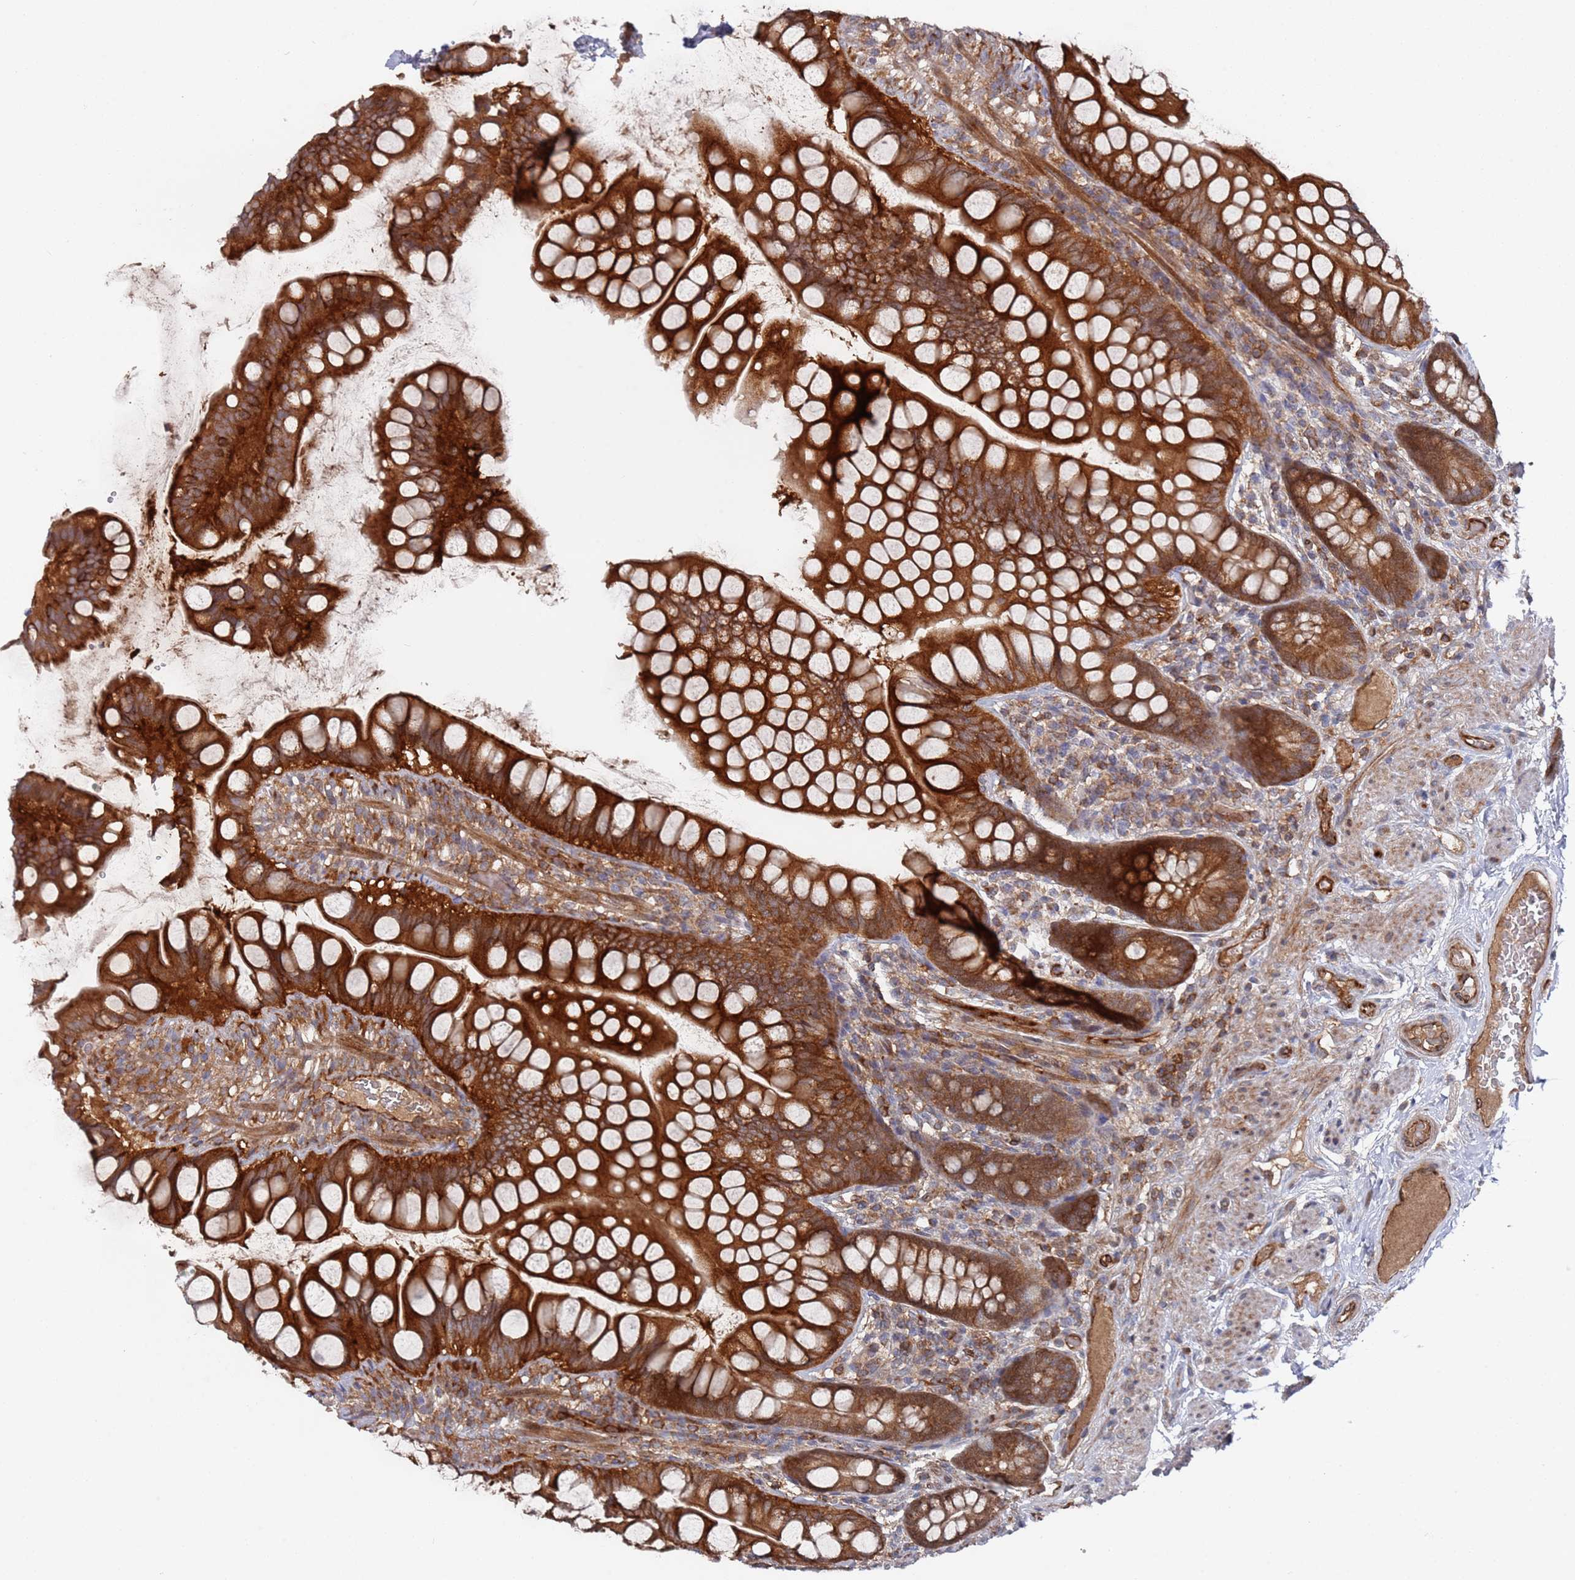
{"staining": {"intensity": "strong", "quantity": ">75%", "location": "cytoplasmic/membranous"}, "tissue": "small intestine", "cell_type": "Glandular cells", "image_type": "normal", "snomed": [{"axis": "morphology", "description": "Normal tissue, NOS"}, {"axis": "topography", "description": "Small intestine"}], "caption": "Protein expression analysis of unremarkable human small intestine reveals strong cytoplasmic/membranous expression in approximately >75% of glandular cells. (DAB IHC with brightfield microscopy, high magnification).", "gene": "DDX60", "patient": {"sex": "male", "age": 70}}